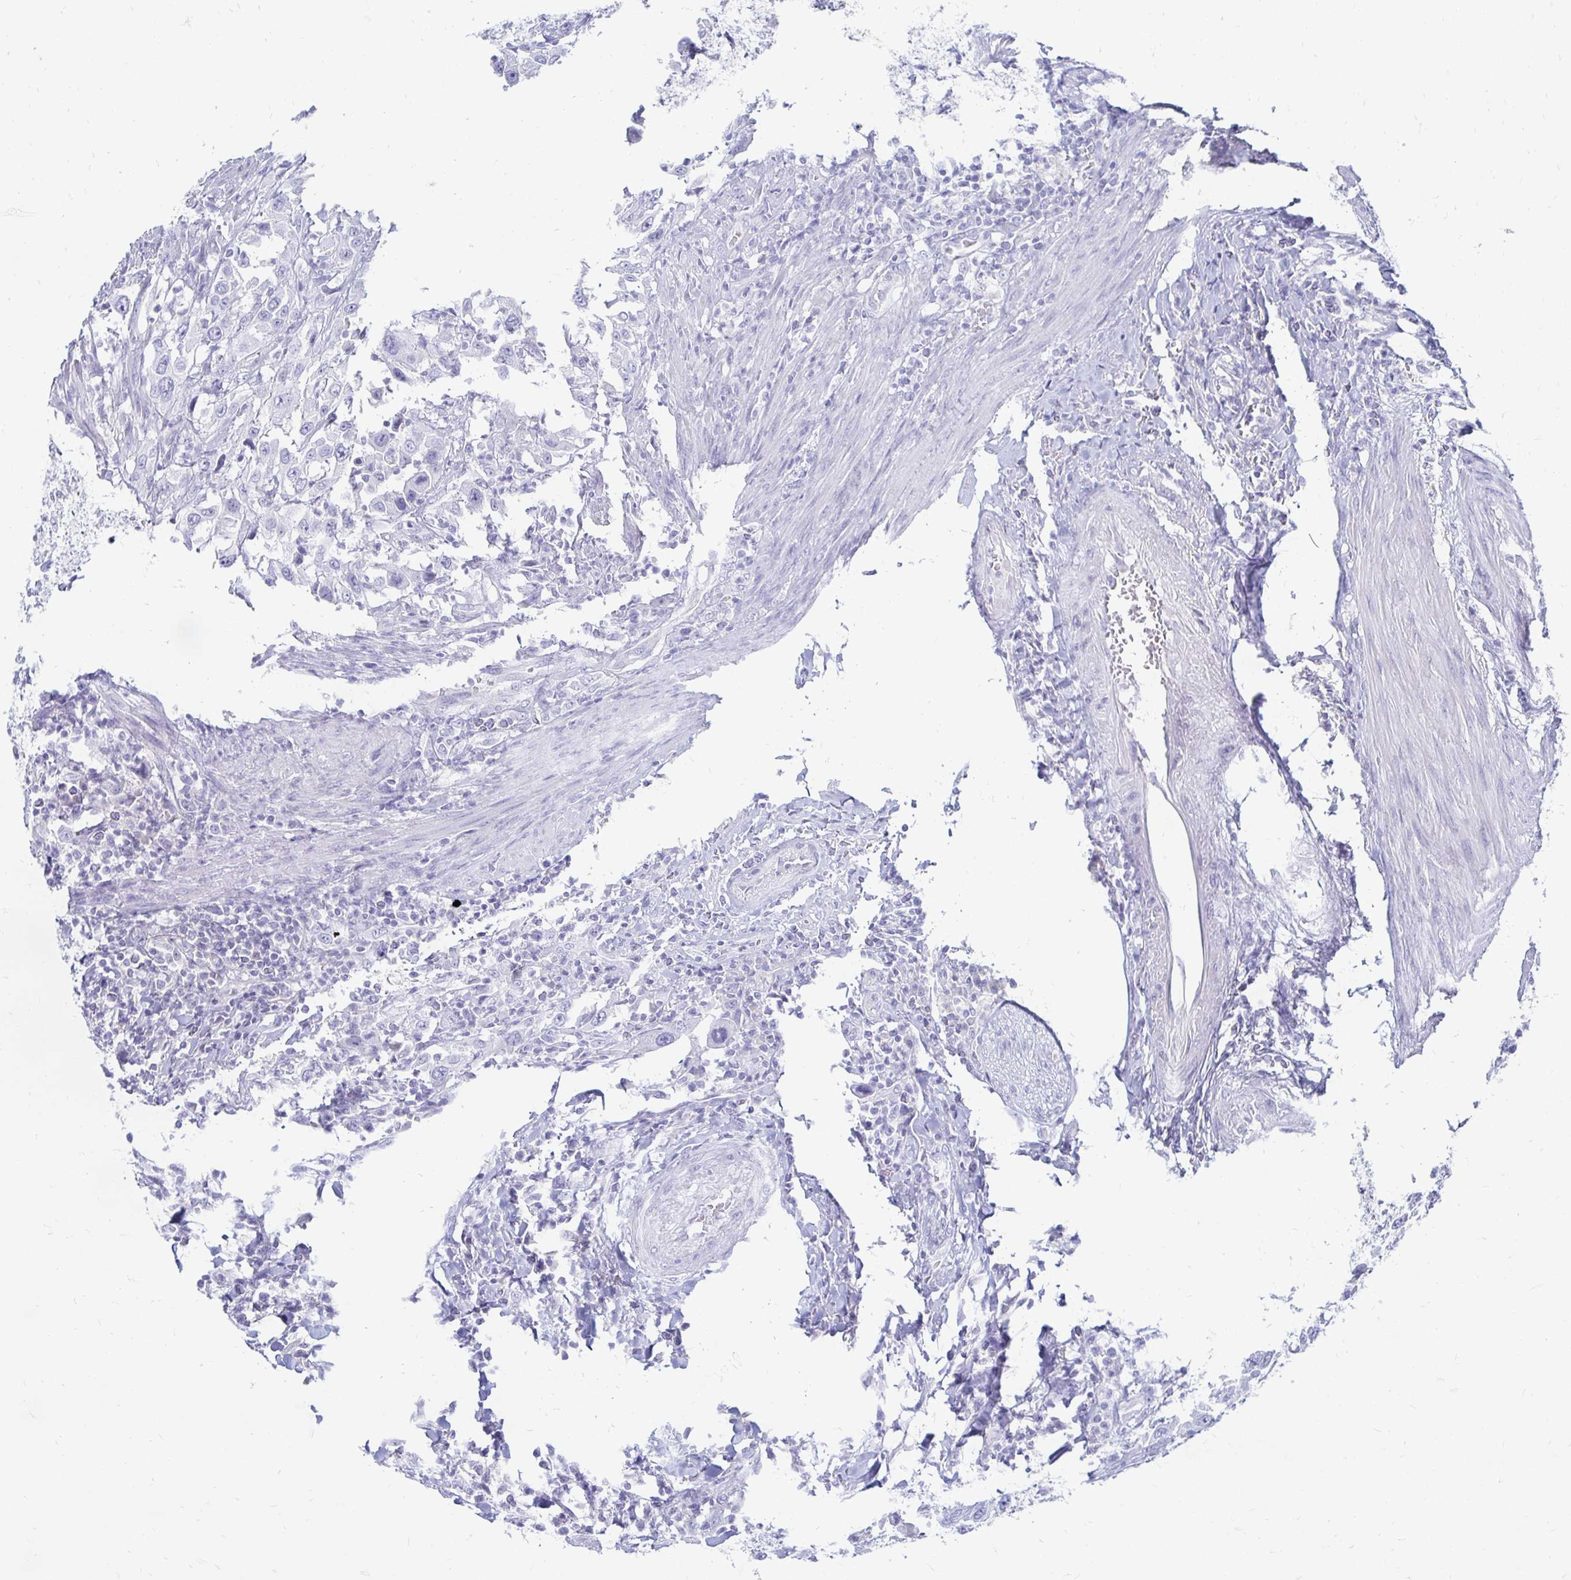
{"staining": {"intensity": "negative", "quantity": "none", "location": "none"}, "tissue": "urothelial cancer", "cell_type": "Tumor cells", "image_type": "cancer", "snomed": [{"axis": "morphology", "description": "Urothelial carcinoma, High grade"}, {"axis": "topography", "description": "Urinary bladder"}], "caption": "Urothelial carcinoma (high-grade) was stained to show a protein in brown. There is no significant positivity in tumor cells.", "gene": "PEG10", "patient": {"sex": "male", "age": 61}}